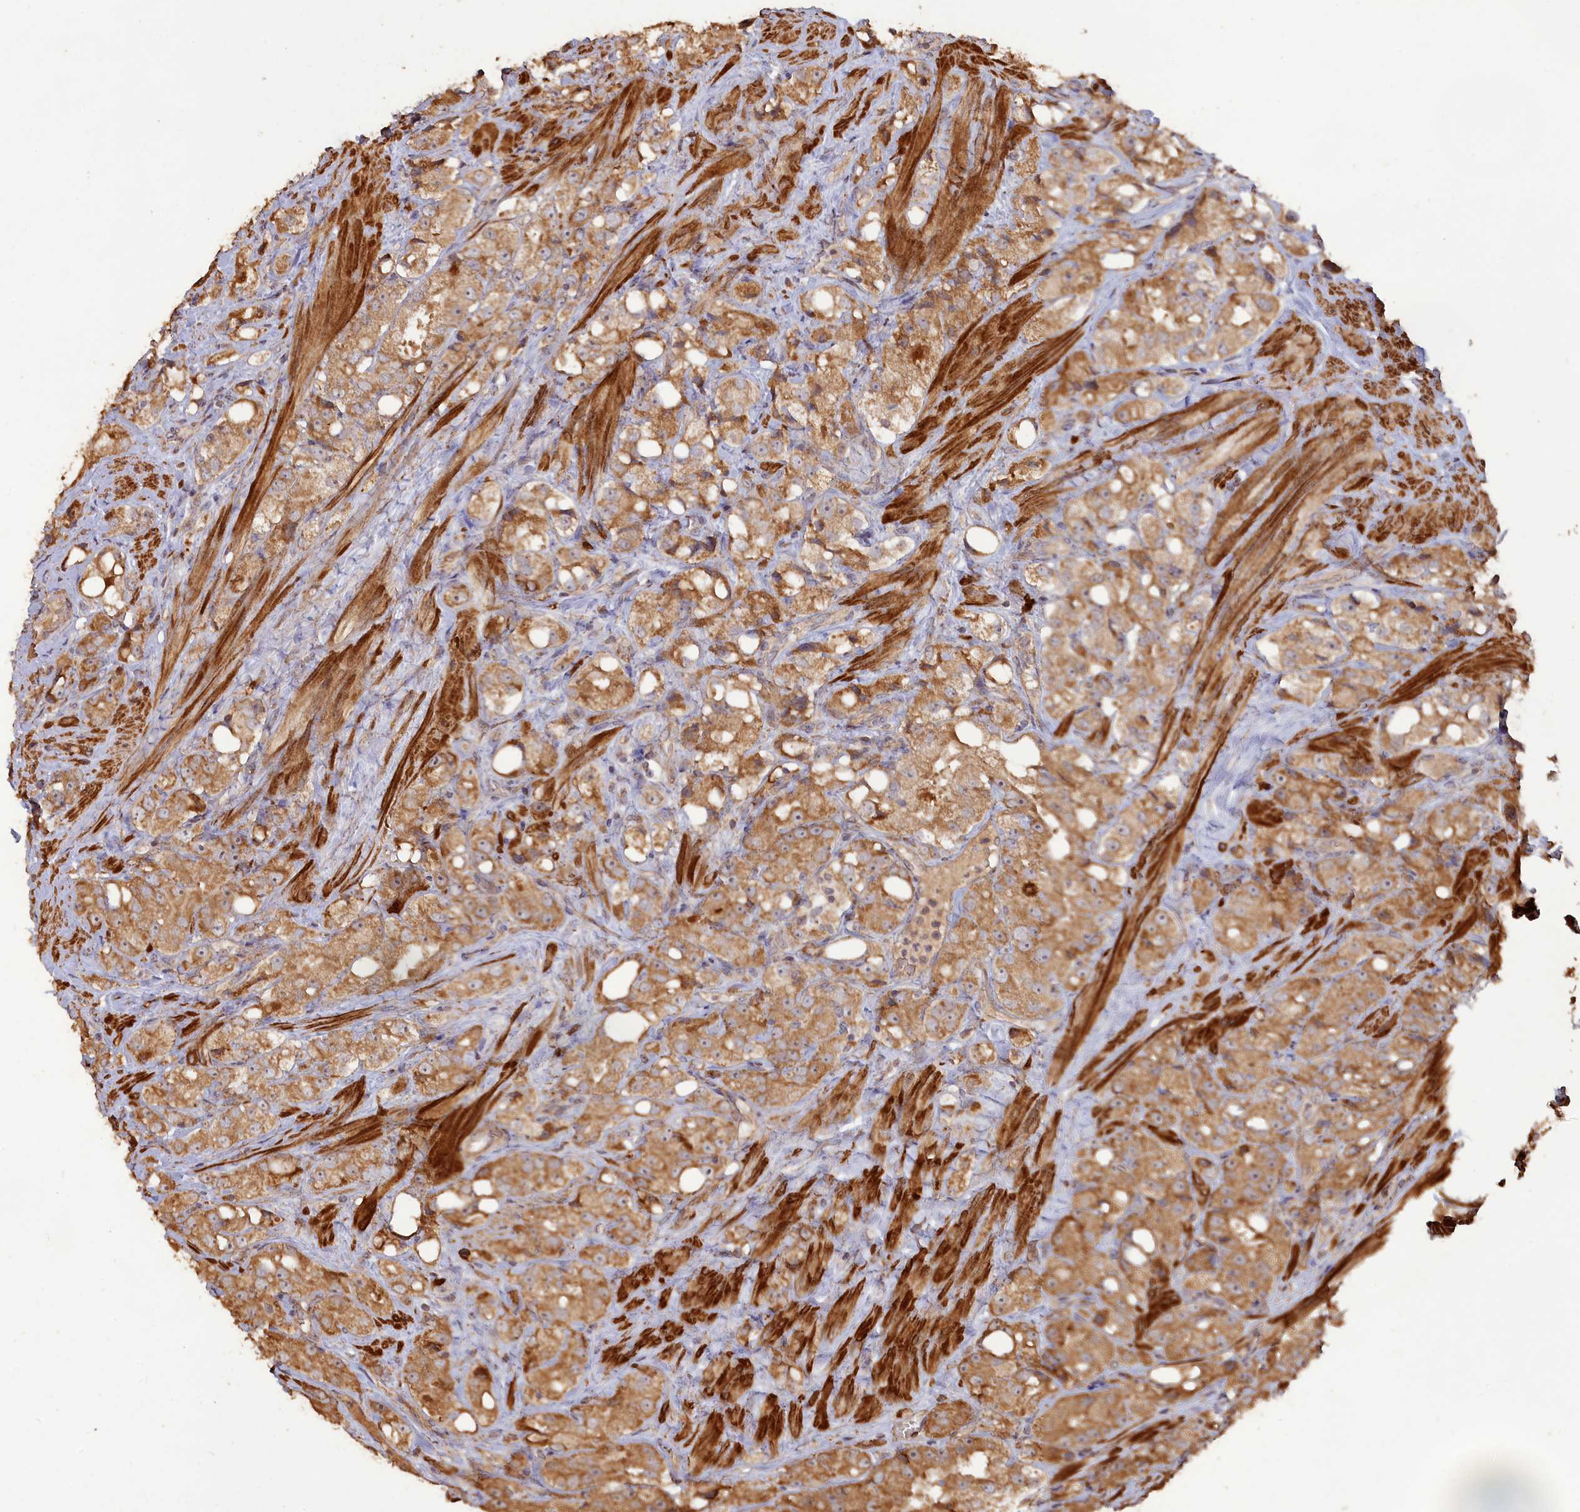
{"staining": {"intensity": "moderate", "quantity": ">75%", "location": "cytoplasmic/membranous"}, "tissue": "prostate cancer", "cell_type": "Tumor cells", "image_type": "cancer", "snomed": [{"axis": "morphology", "description": "Adenocarcinoma, NOS"}, {"axis": "topography", "description": "Prostate"}], "caption": "A micrograph of prostate cancer stained for a protein reveals moderate cytoplasmic/membranous brown staining in tumor cells.", "gene": "LAYN", "patient": {"sex": "male", "age": 79}}